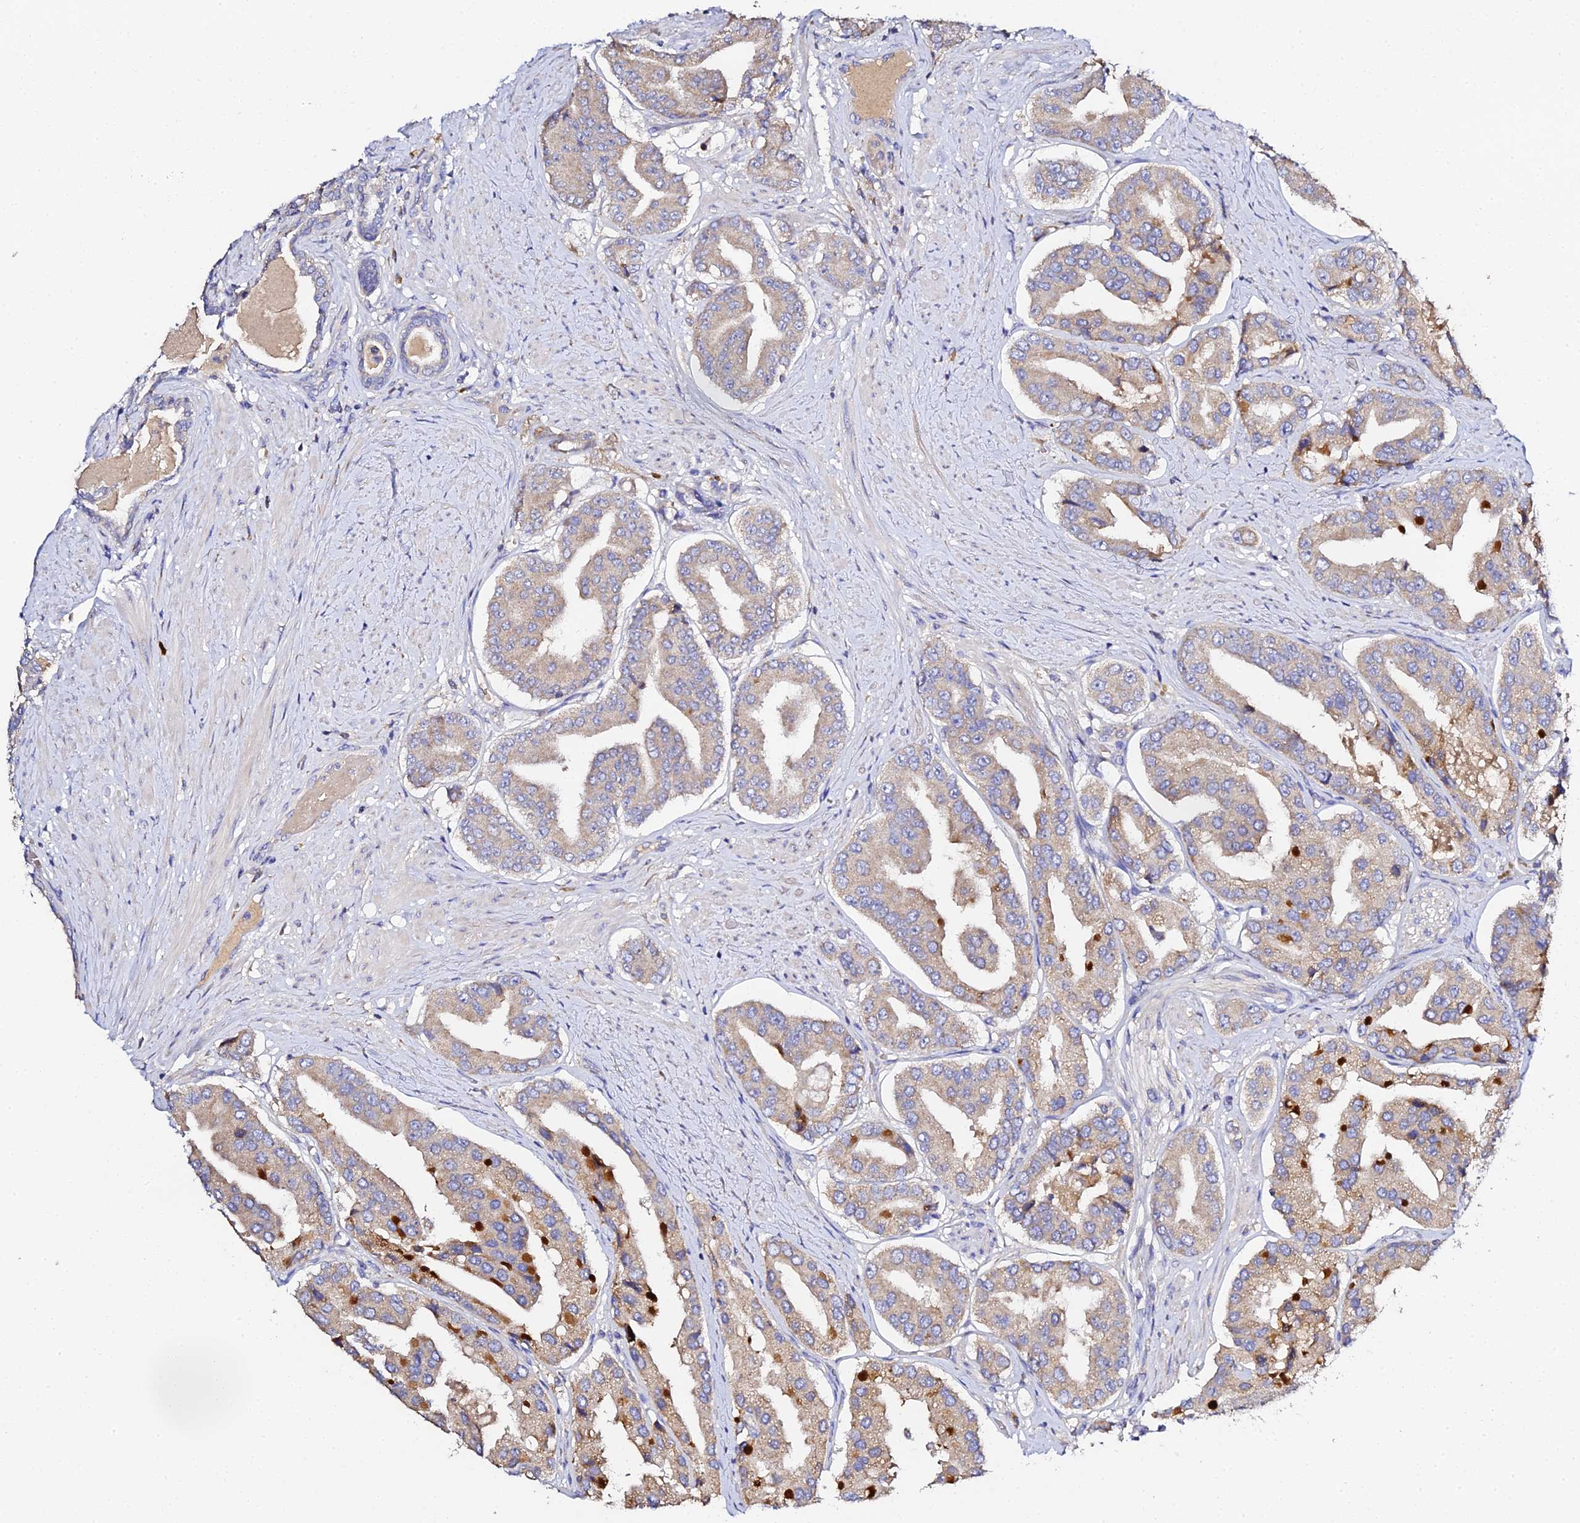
{"staining": {"intensity": "moderate", "quantity": ">75%", "location": "cytoplasmic/membranous"}, "tissue": "prostate cancer", "cell_type": "Tumor cells", "image_type": "cancer", "snomed": [{"axis": "morphology", "description": "Adenocarcinoma, High grade"}, {"axis": "topography", "description": "Prostate"}], "caption": "Prostate cancer stained with a brown dye displays moderate cytoplasmic/membranous positive expression in about >75% of tumor cells.", "gene": "SCX", "patient": {"sex": "male", "age": 63}}